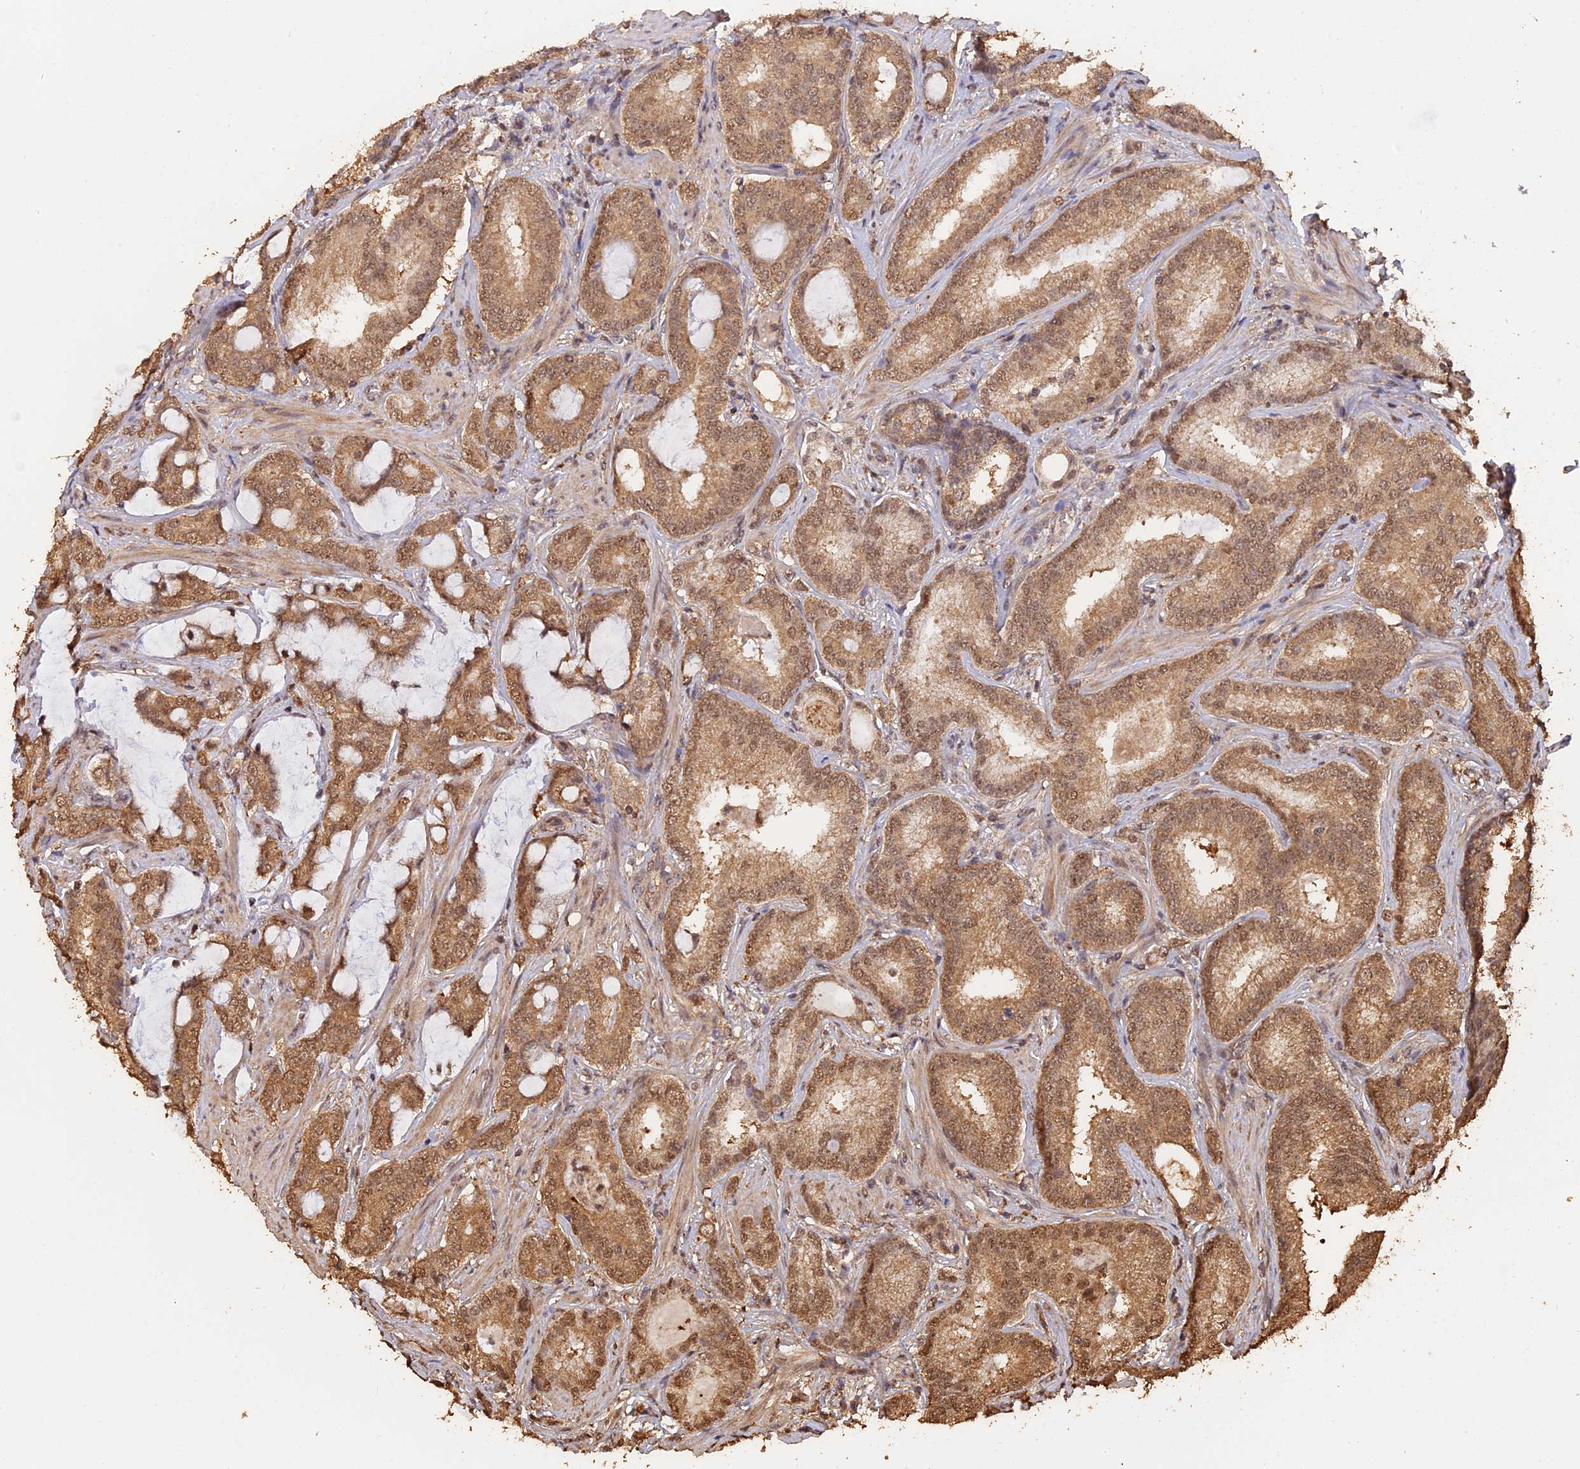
{"staining": {"intensity": "moderate", "quantity": ">75%", "location": "cytoplasmic/membranous,nuclear"}, "tissue": "prostate cancer", "cell_type": "Tumor cells", "image_type": "cancer", "snomed": [{"axis": "morphology", "description": "Adenocarcinoma, High grade"}, {"axis": "topography", "description": "Prostate"}], "caption": "Brown immunohistochemical staining in prostate cancer (adenocarcinoma (high-grade)) demonstrates moderate cytoplasmic/membranous and nuclear expression in about >75% of tumor cells. Immunohistochemistry stains the protein of interest in brown and the nuclei are stained blue.", "gene": "PSMC6", "patient": {"sex": "male", "age": 63}}